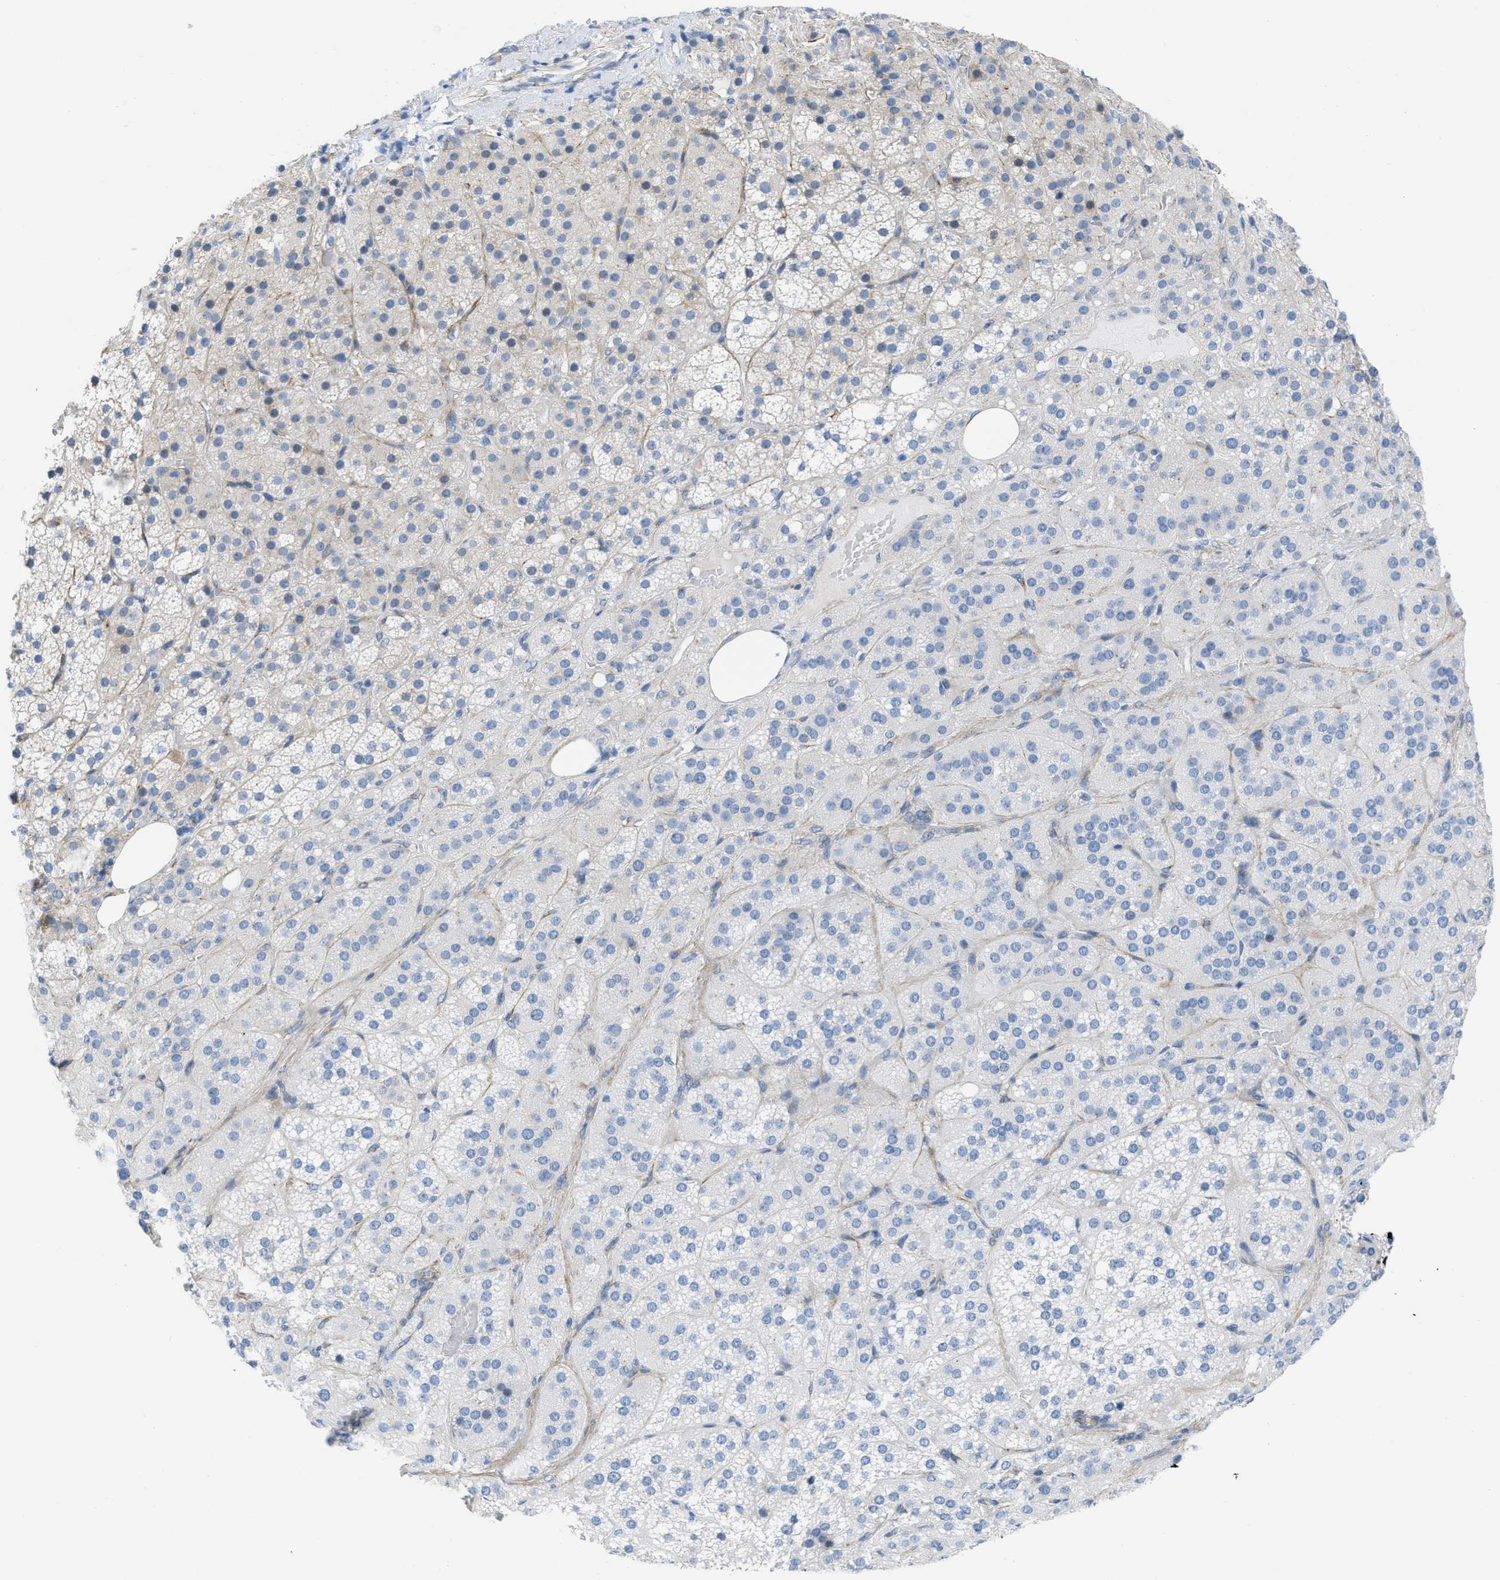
{"staining": {"intensity": "negative", "quantity": "none", "location": "none"}, "tissue": "adrenal gland", "cell_type": "Glandular cells", "image_type": "normal", "snomed": [{"axis": "morphology", "description": "Normal tissue, NOS"}, {"axis": "topography", "description": "Adrenal gland"}], "caption": "Glandular cells are negative for protein expression in normal human adrenal gland. (DAB IHC, high magnification).", "gene": "SLC12A1", "patient": {"sex": "female", "age": 59}}